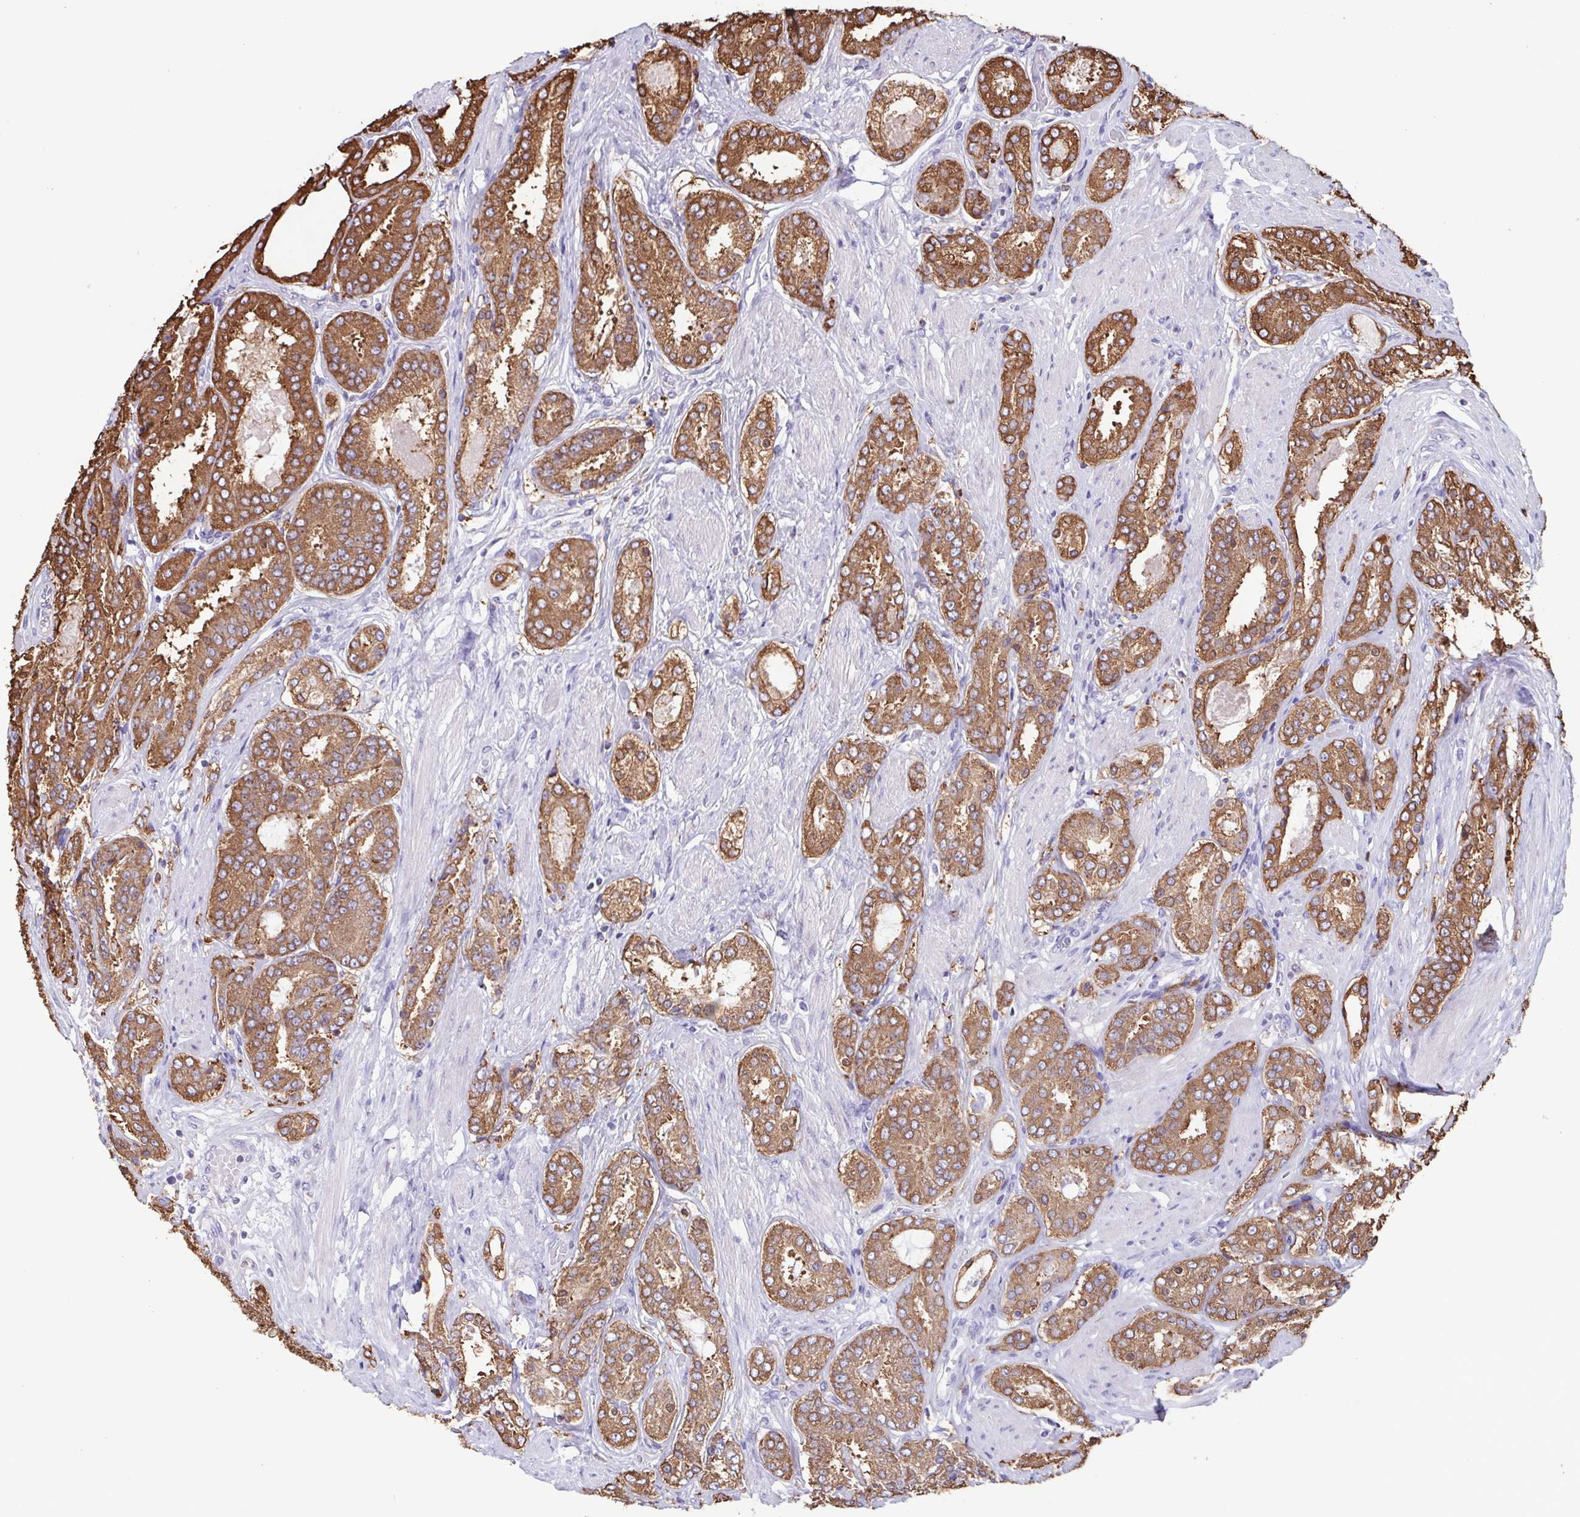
{"staining": {"intensity": "moderate", "quantity": ">75%", "location": "cytoplasmic/membranous"}, "tissue": "prostate cancer", "cell_type": "Tumor cells", "image_type": "cancer", "snomed": [{"axis": "morphology", "description": "Adenocarcinoma, High grade"}, {"axis": "topography", "description": "Prostate"}], "caption": "This image exhibits IHC staining of human prostate cancer (adenocarcinoma (high-grade)), with medium moderate cytoplasmic/membranous expression in approximately >75% of tumor cells.", "gene": "TPD52", "patient": {"sex": "male", "age": 63}}